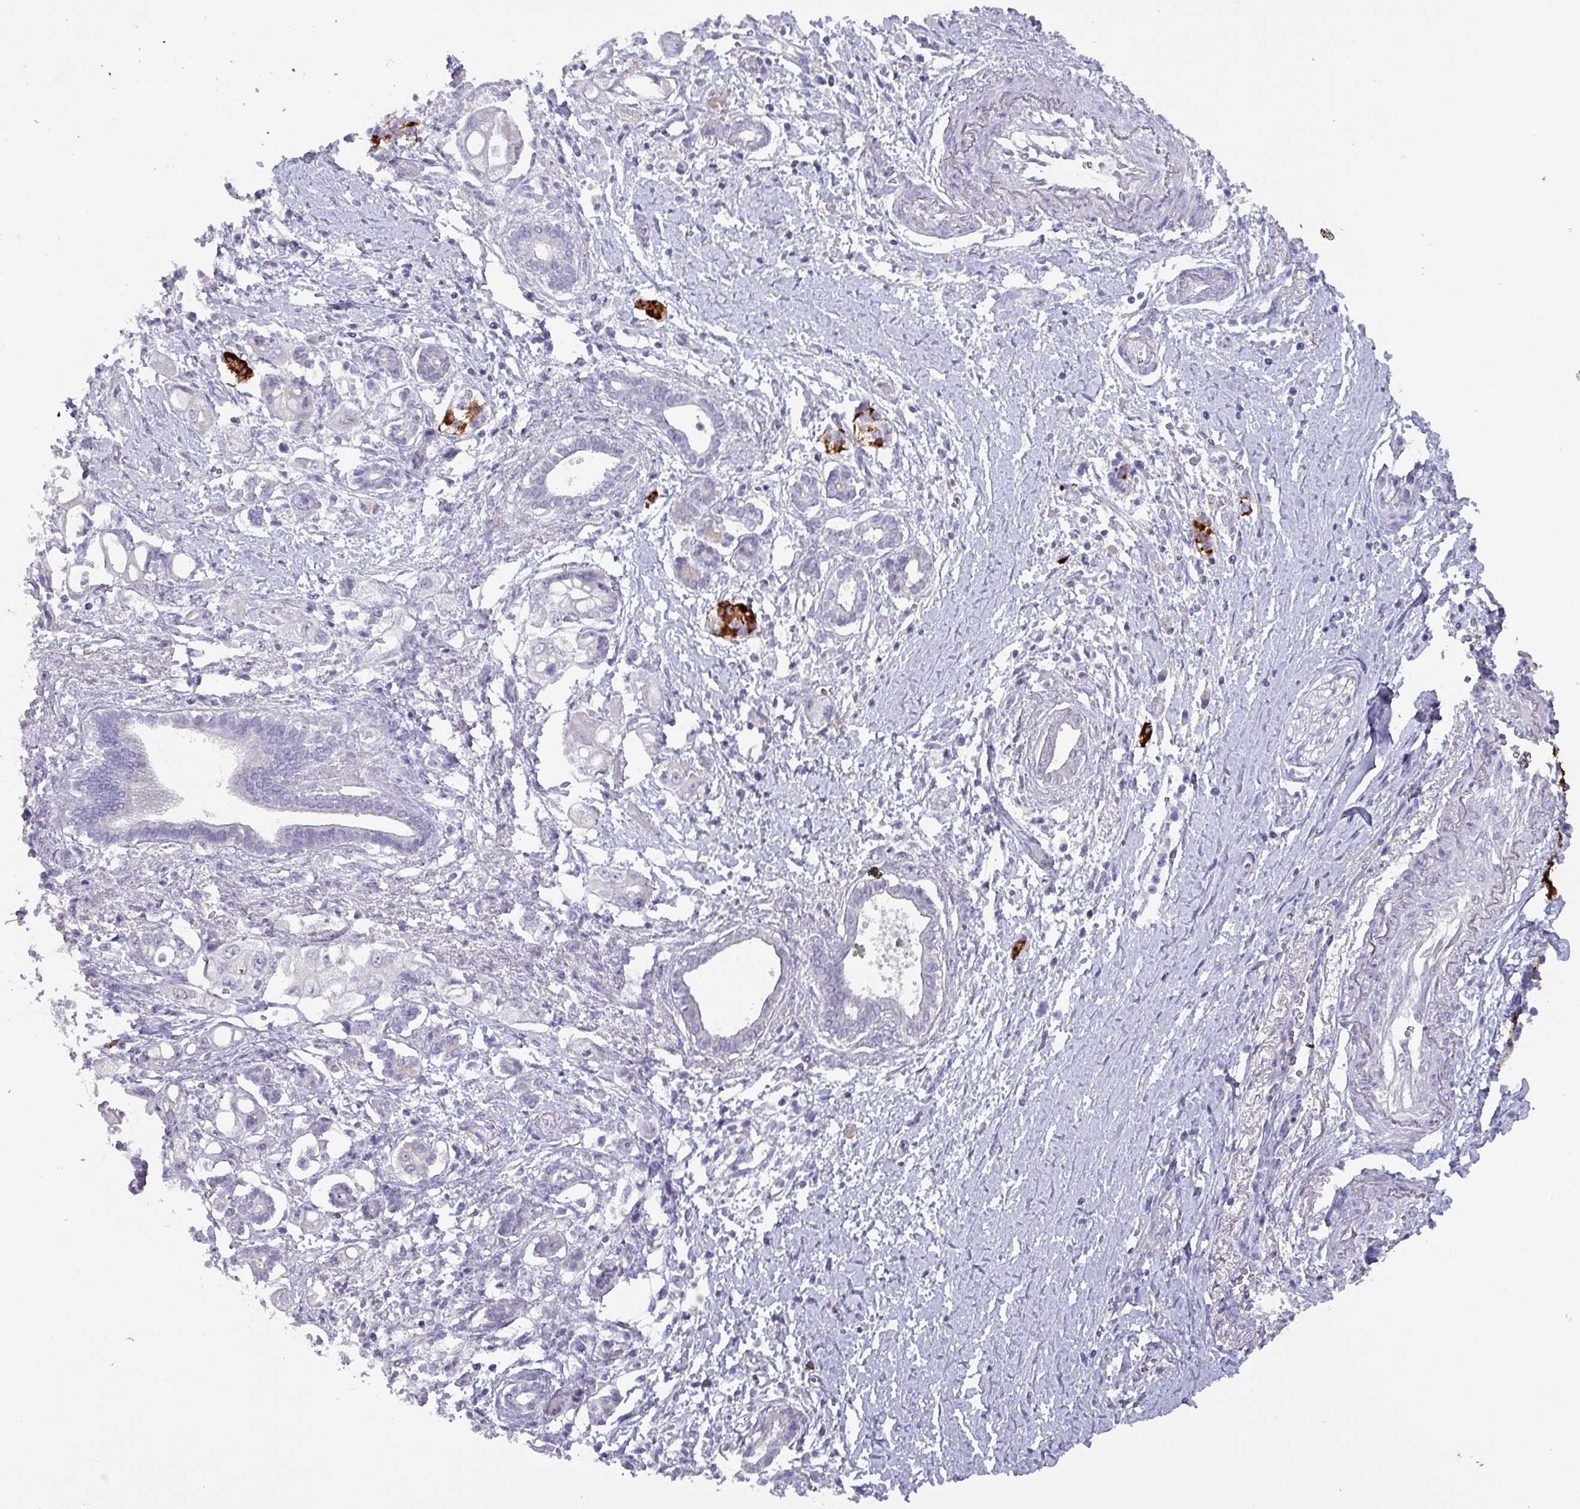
{"staining": {"intensity": "negative", "quantity": "none", "location": "none"}, "tissue": "pancreatic cancer", "cell_type": "Tumor cells", "image_type": "cancer", "snomed": [{"axis": "morphology", "description": "Adenocarcinoma, NOS"}, {"axis": "topography", "description": "Pancreas"}], "caption": "The histopathology image demonstrates no significant expression in tumor cells of pancreatic cancer (adenocarcinoma).", "gene": "INS-IGF2", "patient": {"sex": "male", "age": 68}}